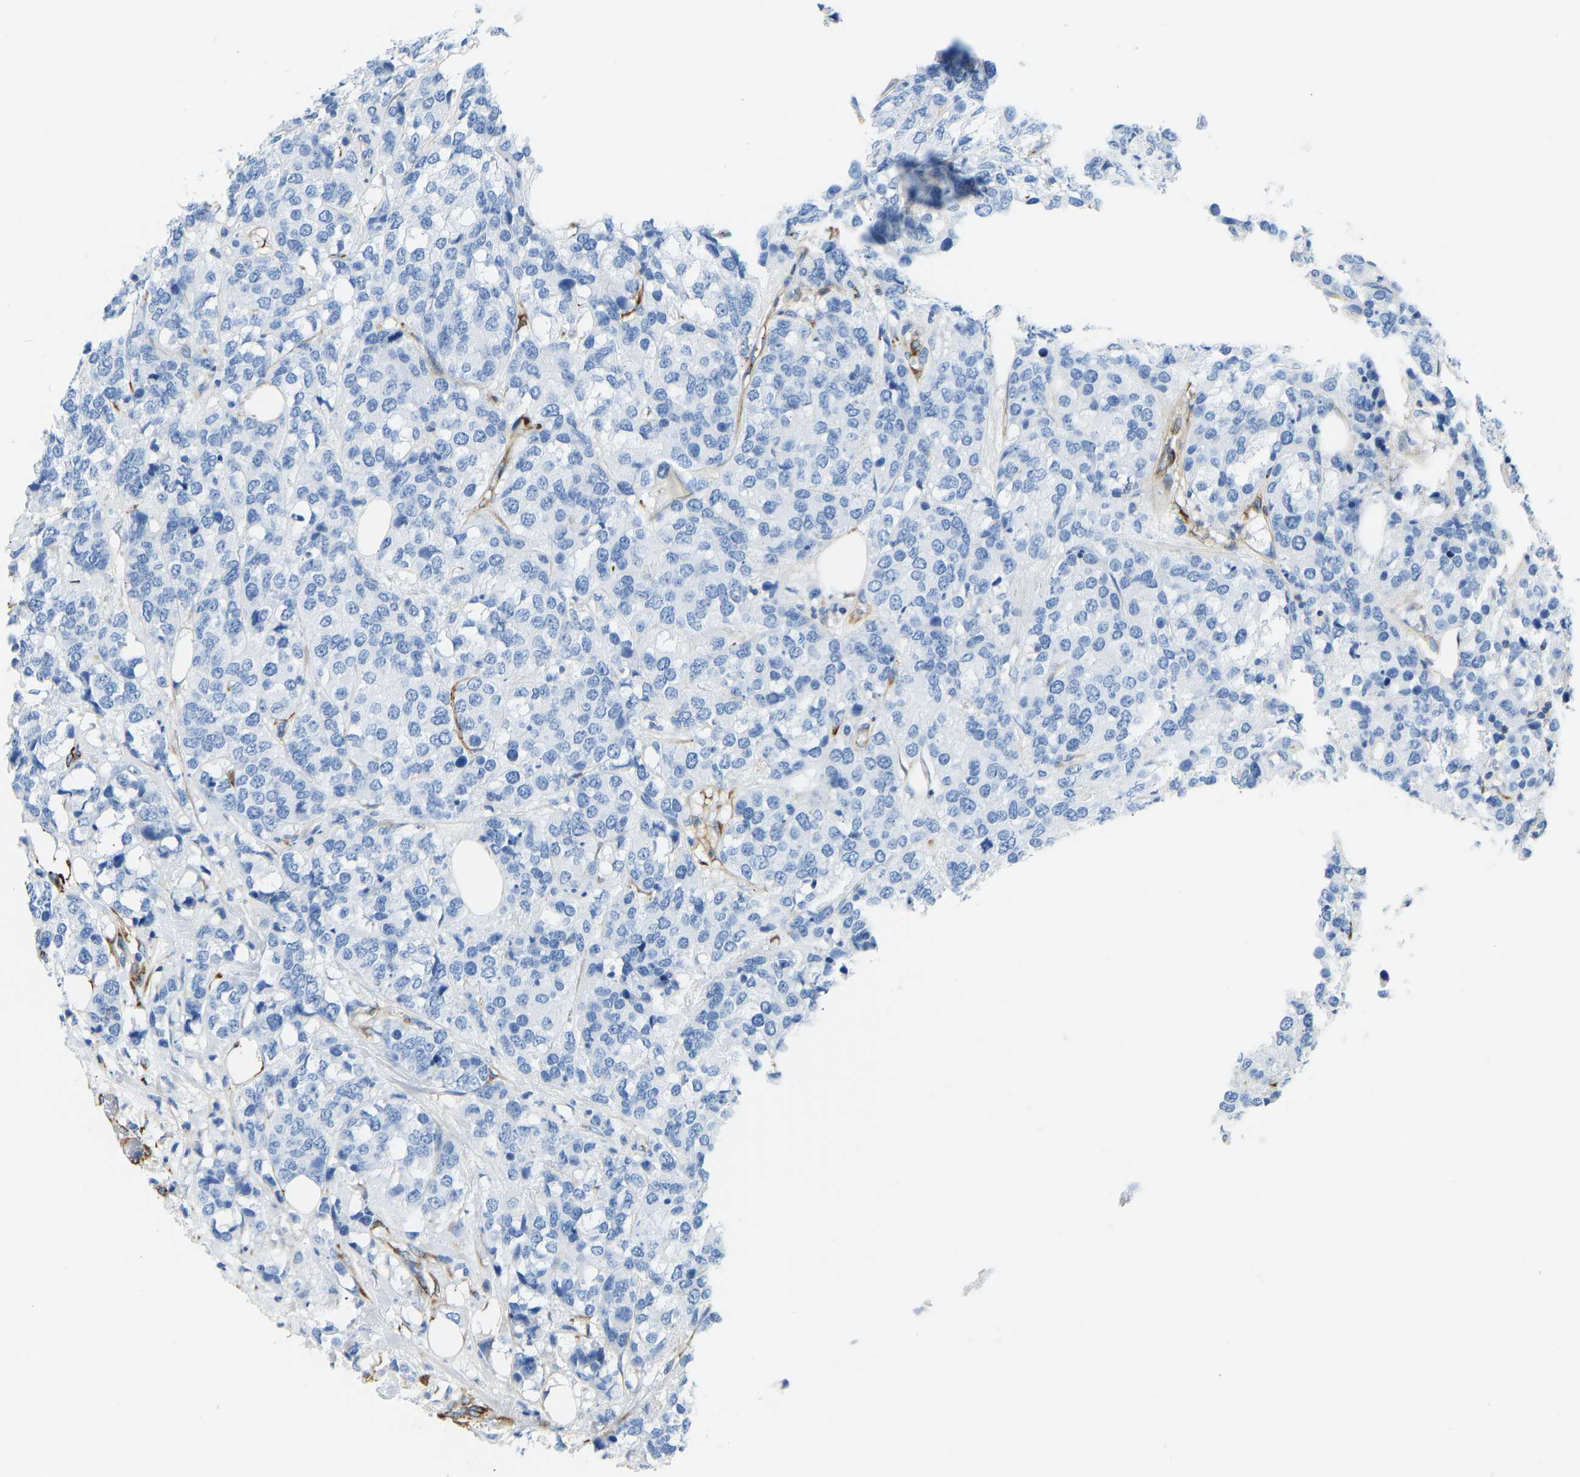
{"staining": {"intensity": "negative", "quantity": "none", "location": "none"}, "tissue": "breast cancer", "cell_type": "Tumor cells", "image_type": "cancer", "snomed": [{"axis": "morphology", "description": "Lobular carcinoma"}, {"axis": "topography", "description": "Breast"}], "caption": "Protein analysis of breast cancer (lobular carcinoma) displays no significant expression in tumor cells. (Immunohistochemistry (ihc), brightfield microscopy, high magnification).", "gene": "COL15A1", "patient": {"sex": "female", "age": 59}}